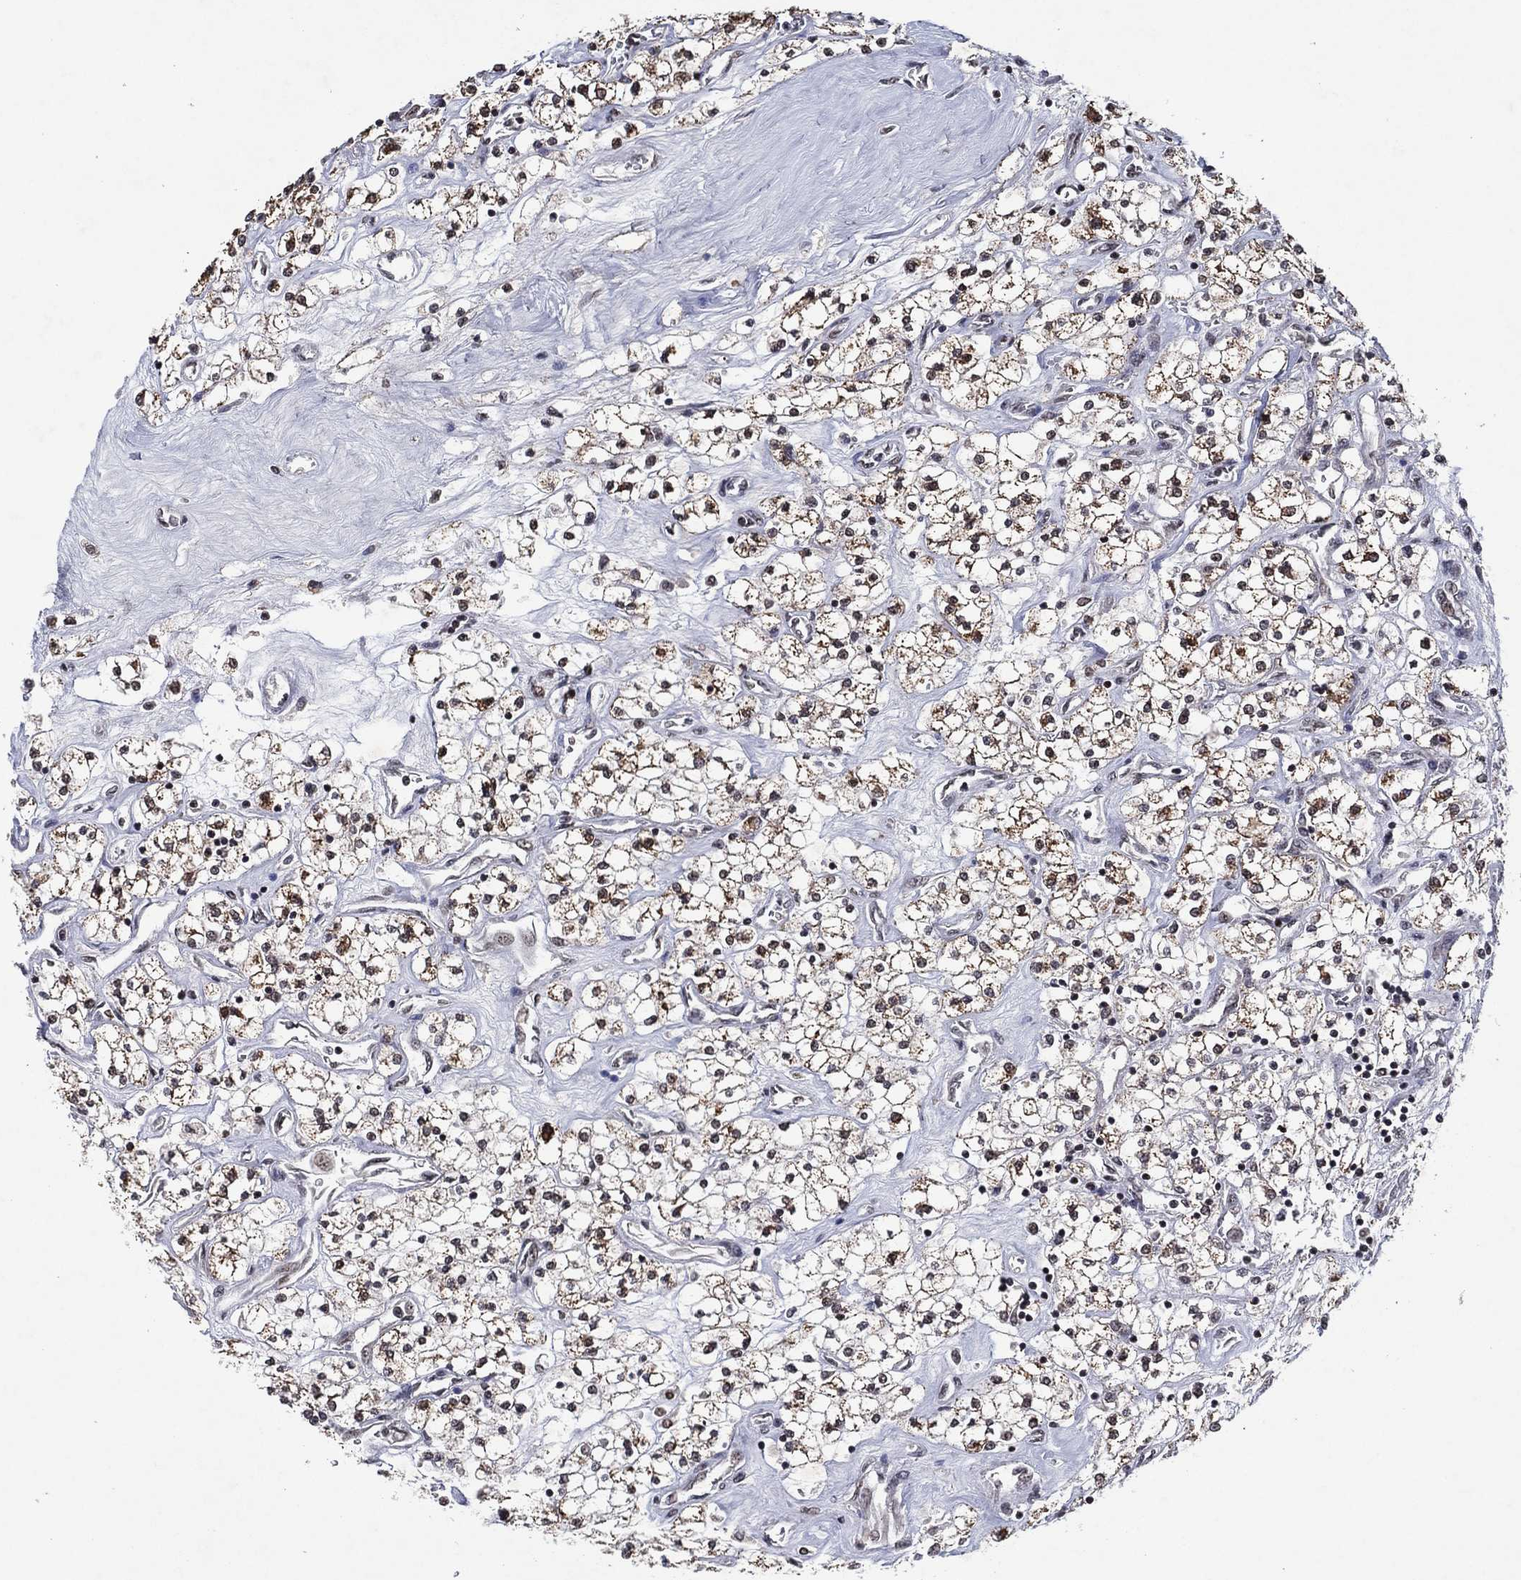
{"staining": {"intensity": "moderate", "quantity": "<25%", "location": "cytoplasmic/membranous"}, "tissue": "renal cancer", "cell_type": "Tumor cells", "image_type": "cancer", "snomed": [{"axis": "morphology", "description": "Adenocarcinoma, NOS"}, {"axis": "topography", "description": "Kidney"}], "caption": "Renal cancer (adenocarcinoma) stained for a protein (brown) exhibits moderate cytoplasmic/membranous positive expression in approximately <25% of tumor cells.", "gene": "ZBTB42", "patient": {"sex": "male", "age": 80}}